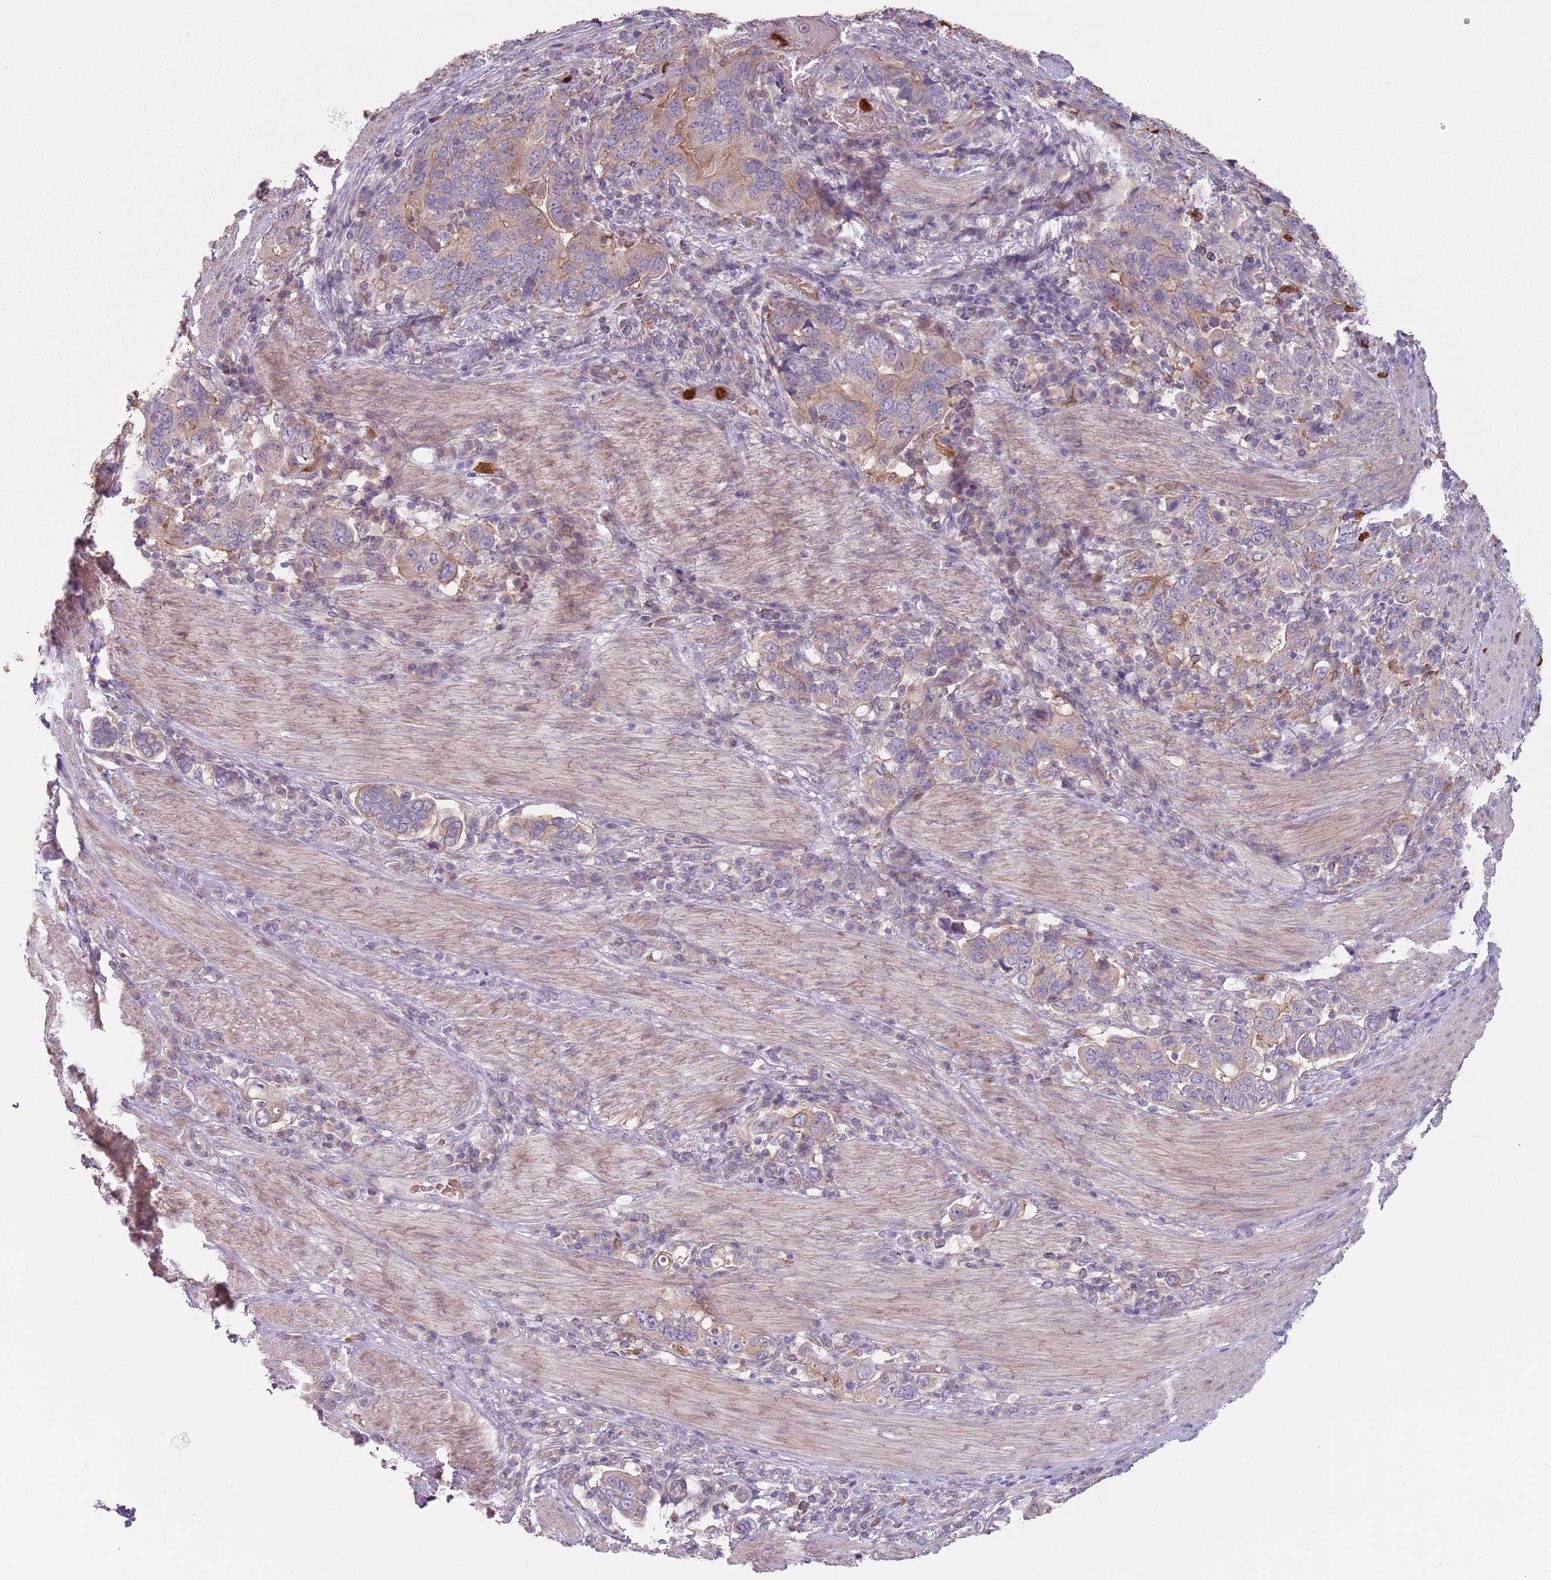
{"staining": {"intensity": "weak", "quantity": "<25%", "location": "cytoplasmic/membranous"}, "tissue": "stomach cancer", "cell_type": "Tumor cells", "image_type": "cancer", "snomed": [{"axis": "morphology", "description": "Adenocarcinoma, NOS"}, {"axis": "topography", "description": "Stomach, upper"}, {"axis": "topography", "description": "Stomach"}], "caption": "An image of adenocarcinoma (stomach) stained for a protein exhibits no brown staining in tumor cells.", "gene": "SPAG4", "patient": {"sex": "male", "age": 62}}